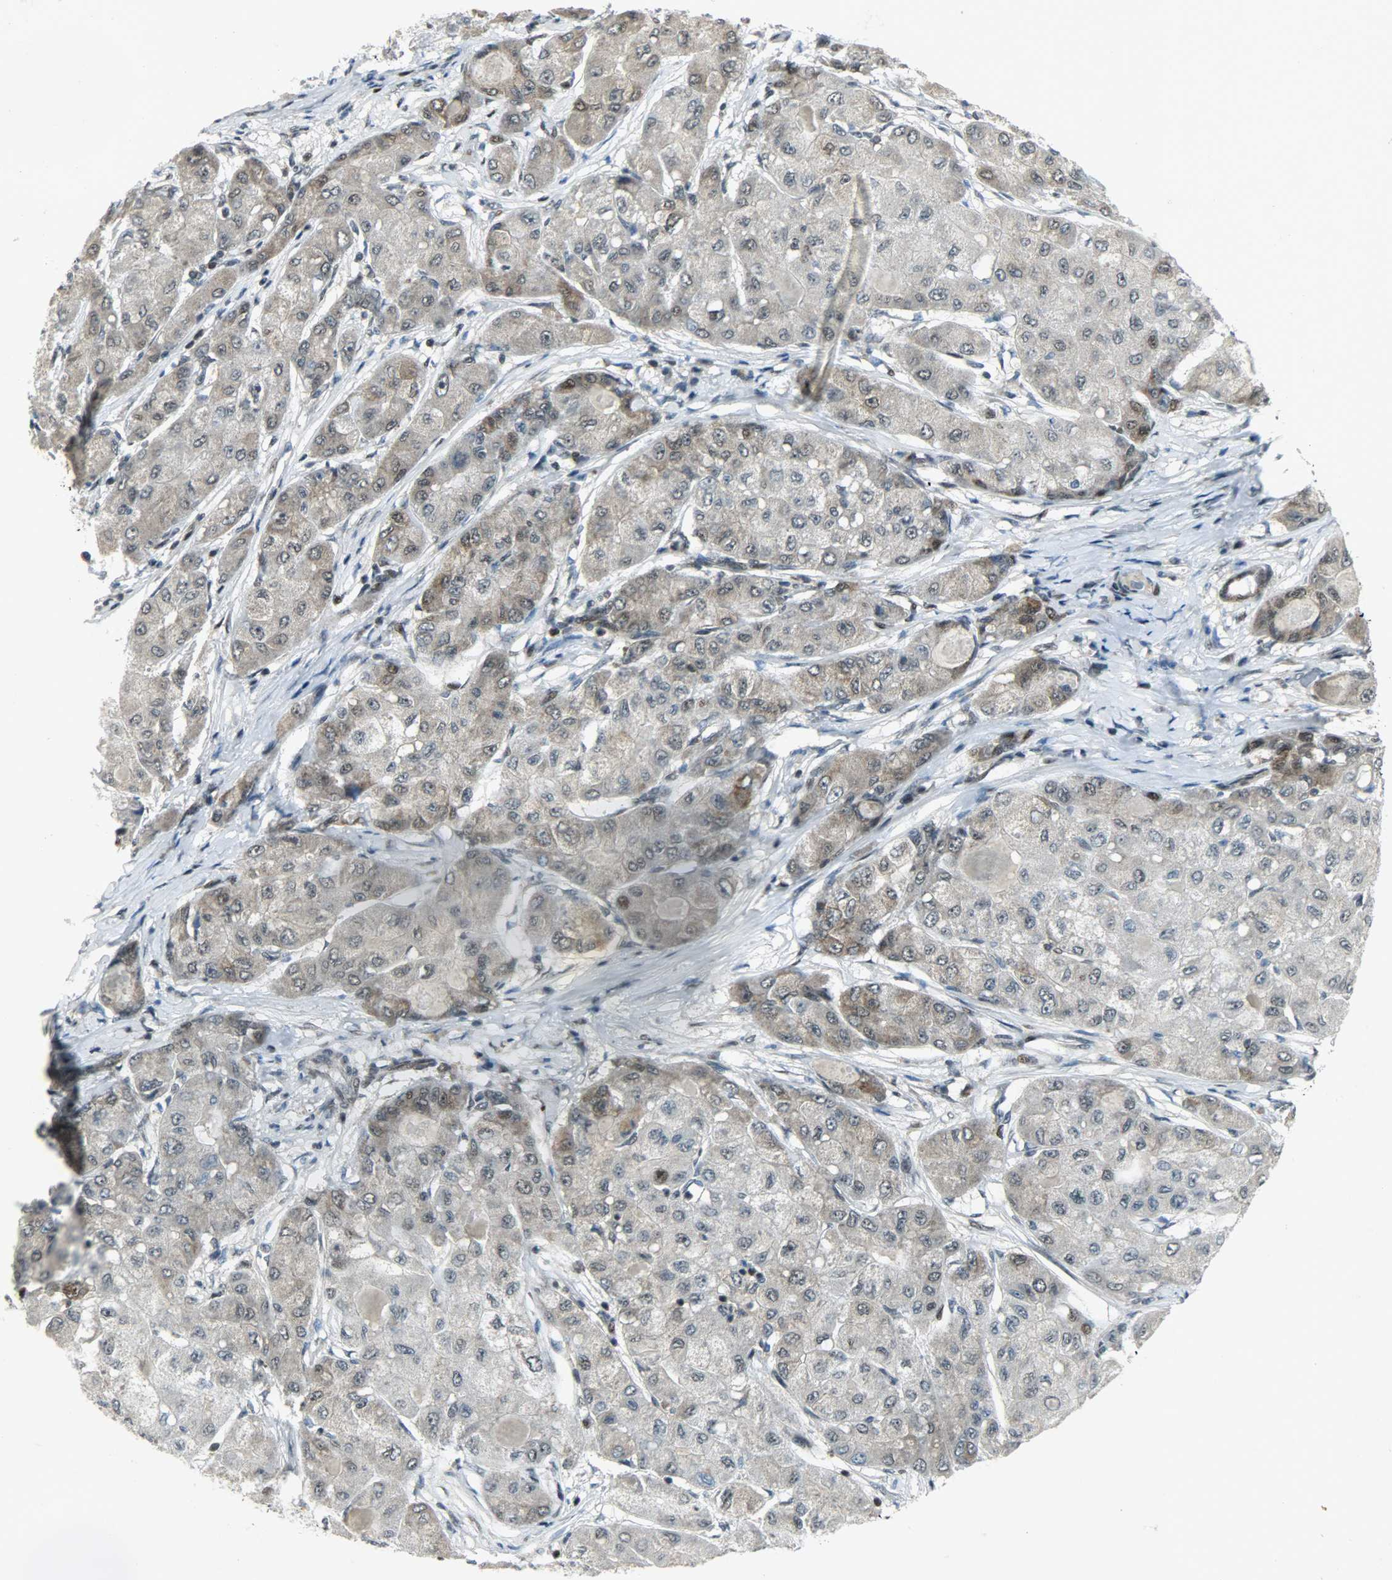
{"staining": {"intensity": "weak", "quantity": "<25%", "location": "cytoplasmic/membranous,nuclear"}, "tissue": "liver cancer", "cell_type": "Tumor cells", "image_type": "cancer", "snomed": [{"axis": "morphology", "description": "Carcinoma, Hepatocellular, NOS"}, {"axis": "topography", "description": "Liver"}], "caption": "IHC photomicrograph of neoplastic tissue: liver cancer stained with DAB (3,3'-diaminobenzidine) shows no significant protein positivity in tumor cells.", "gene": "IL15", "patient": {"sex": "male", "age": 80}}